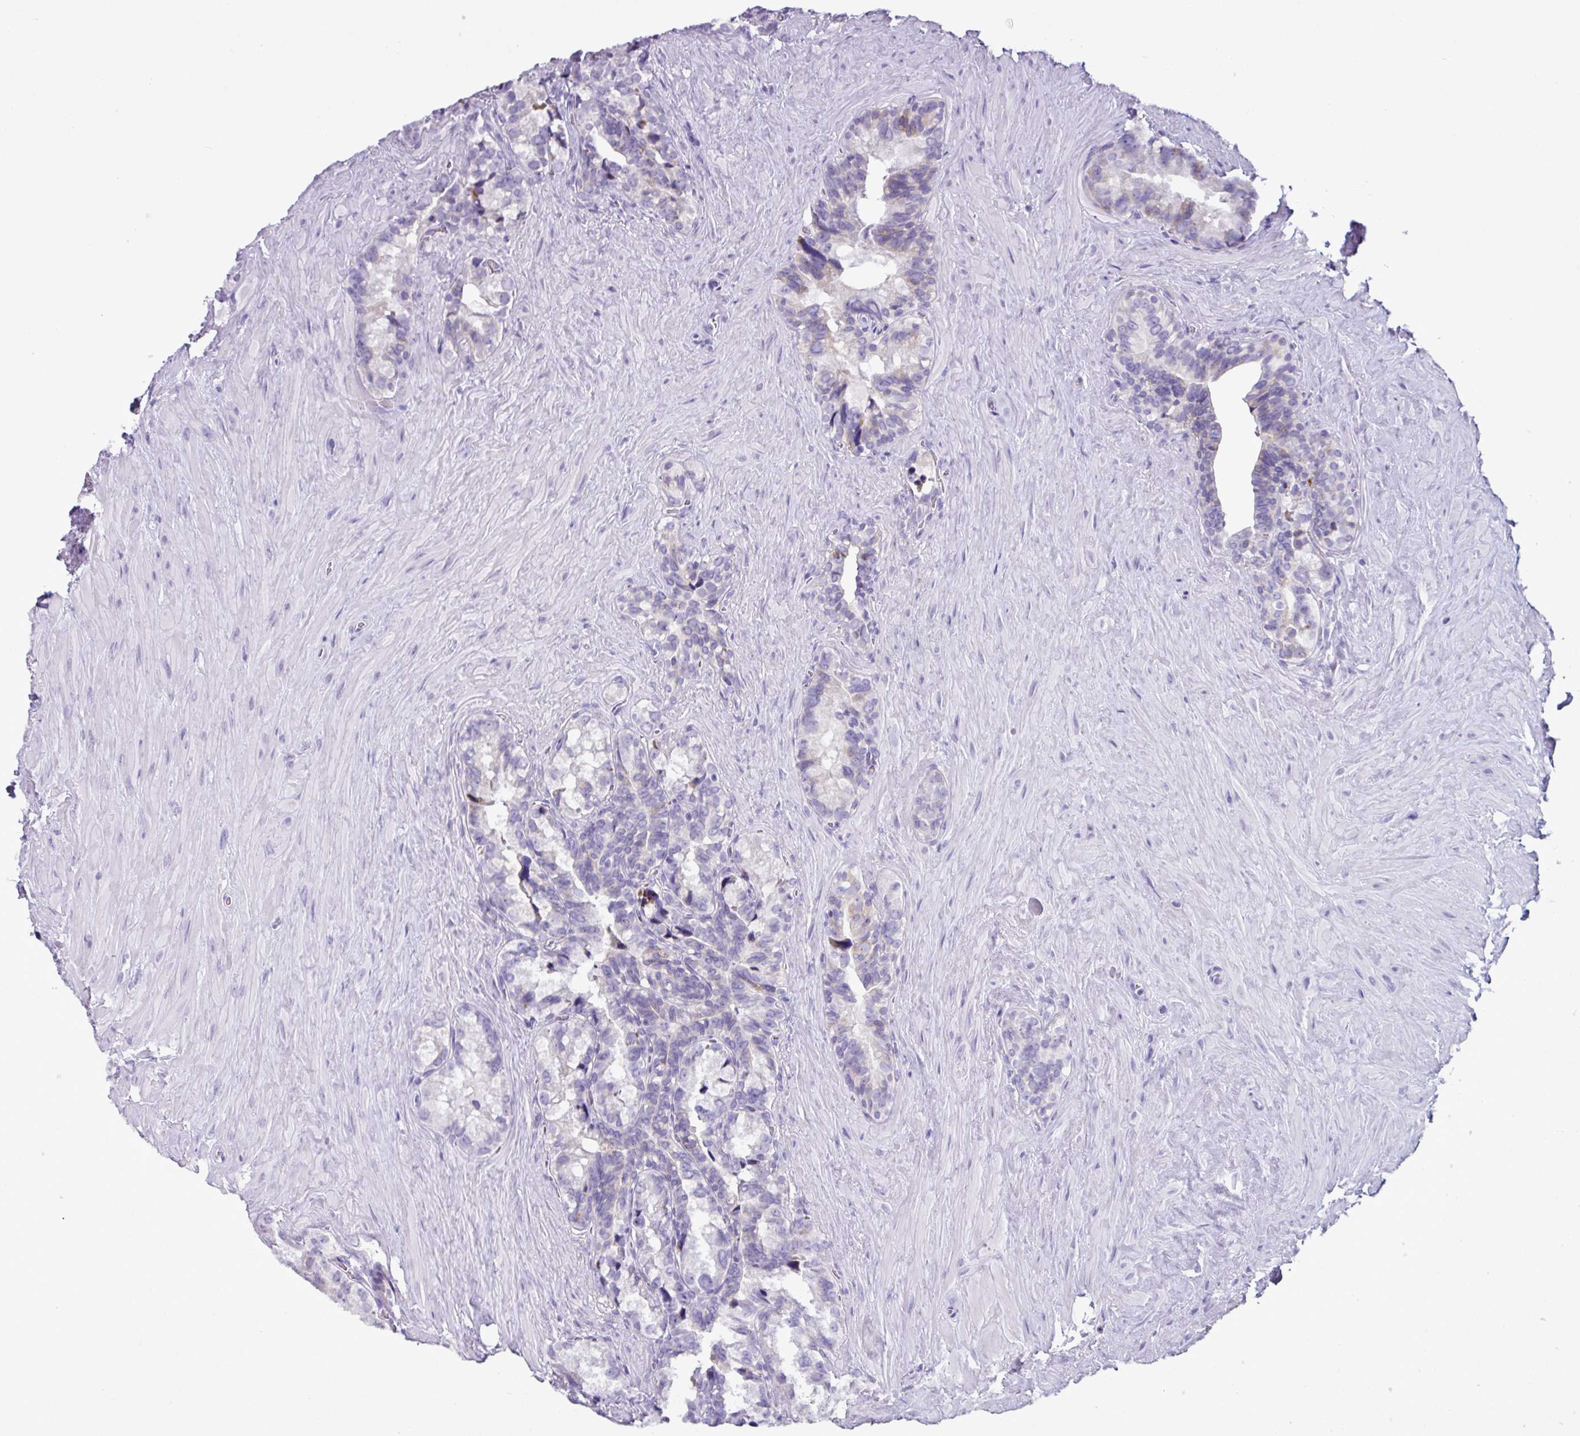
{"staining": {"intensity": "negative", "quantity": "none", "location": "none"}, "tissue": "seminal vesicle", "cell_type": "Glandular cells", "image_type": "normal", "snomed": [{"axis": "morphology", "description": "Normal tissue, NOS"}, {"axis": "topography", "description": "Seminal veicle"}], "caption": "Human seminal vesicle stained for a protein using immunohistochemistry displays no expression in glandular cells.", "gene": "RGS21", "patient": {"sex": "male", "age": 68}}